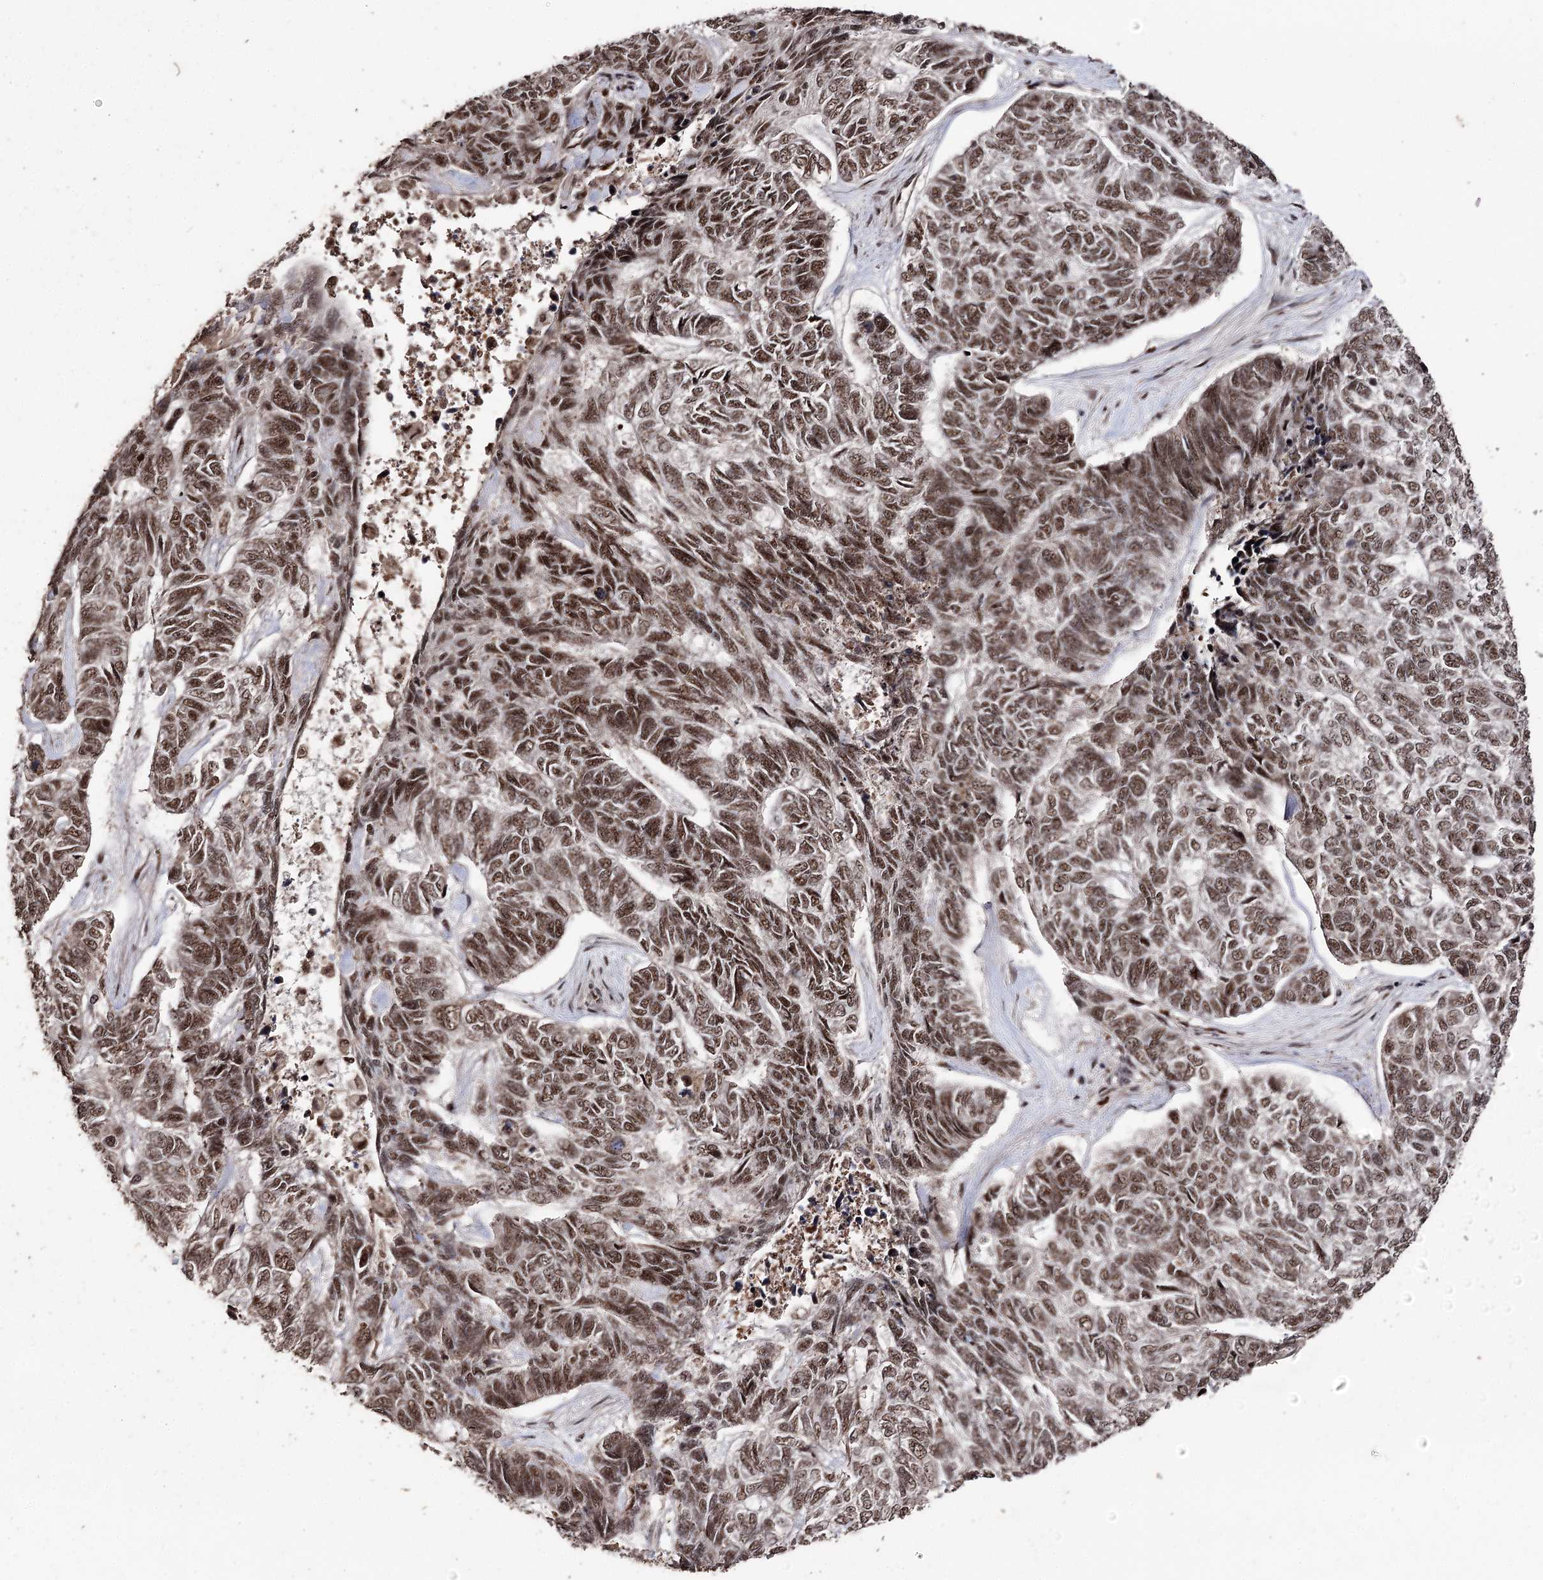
{"staining": {"intensity": "strong", "quantity": ">75%", "location": "nuclear"}, "tissue": "skin cancer", "cell_type": "Tumor cells", "image_type": "cancer", "snomed": [{"axis": "morphology", "description": "Basal cell carcinoma"}, {"axis": "topography", "description": "Skin"}], "caption": "Immunohistochemical staining of human skin basal cell carcinoma demonstrates high levels of strong nuclear expression in approximately >75% of tumor cells.", "gene": "U2SURP", "patient": {"sex": "female", "age": 65}}